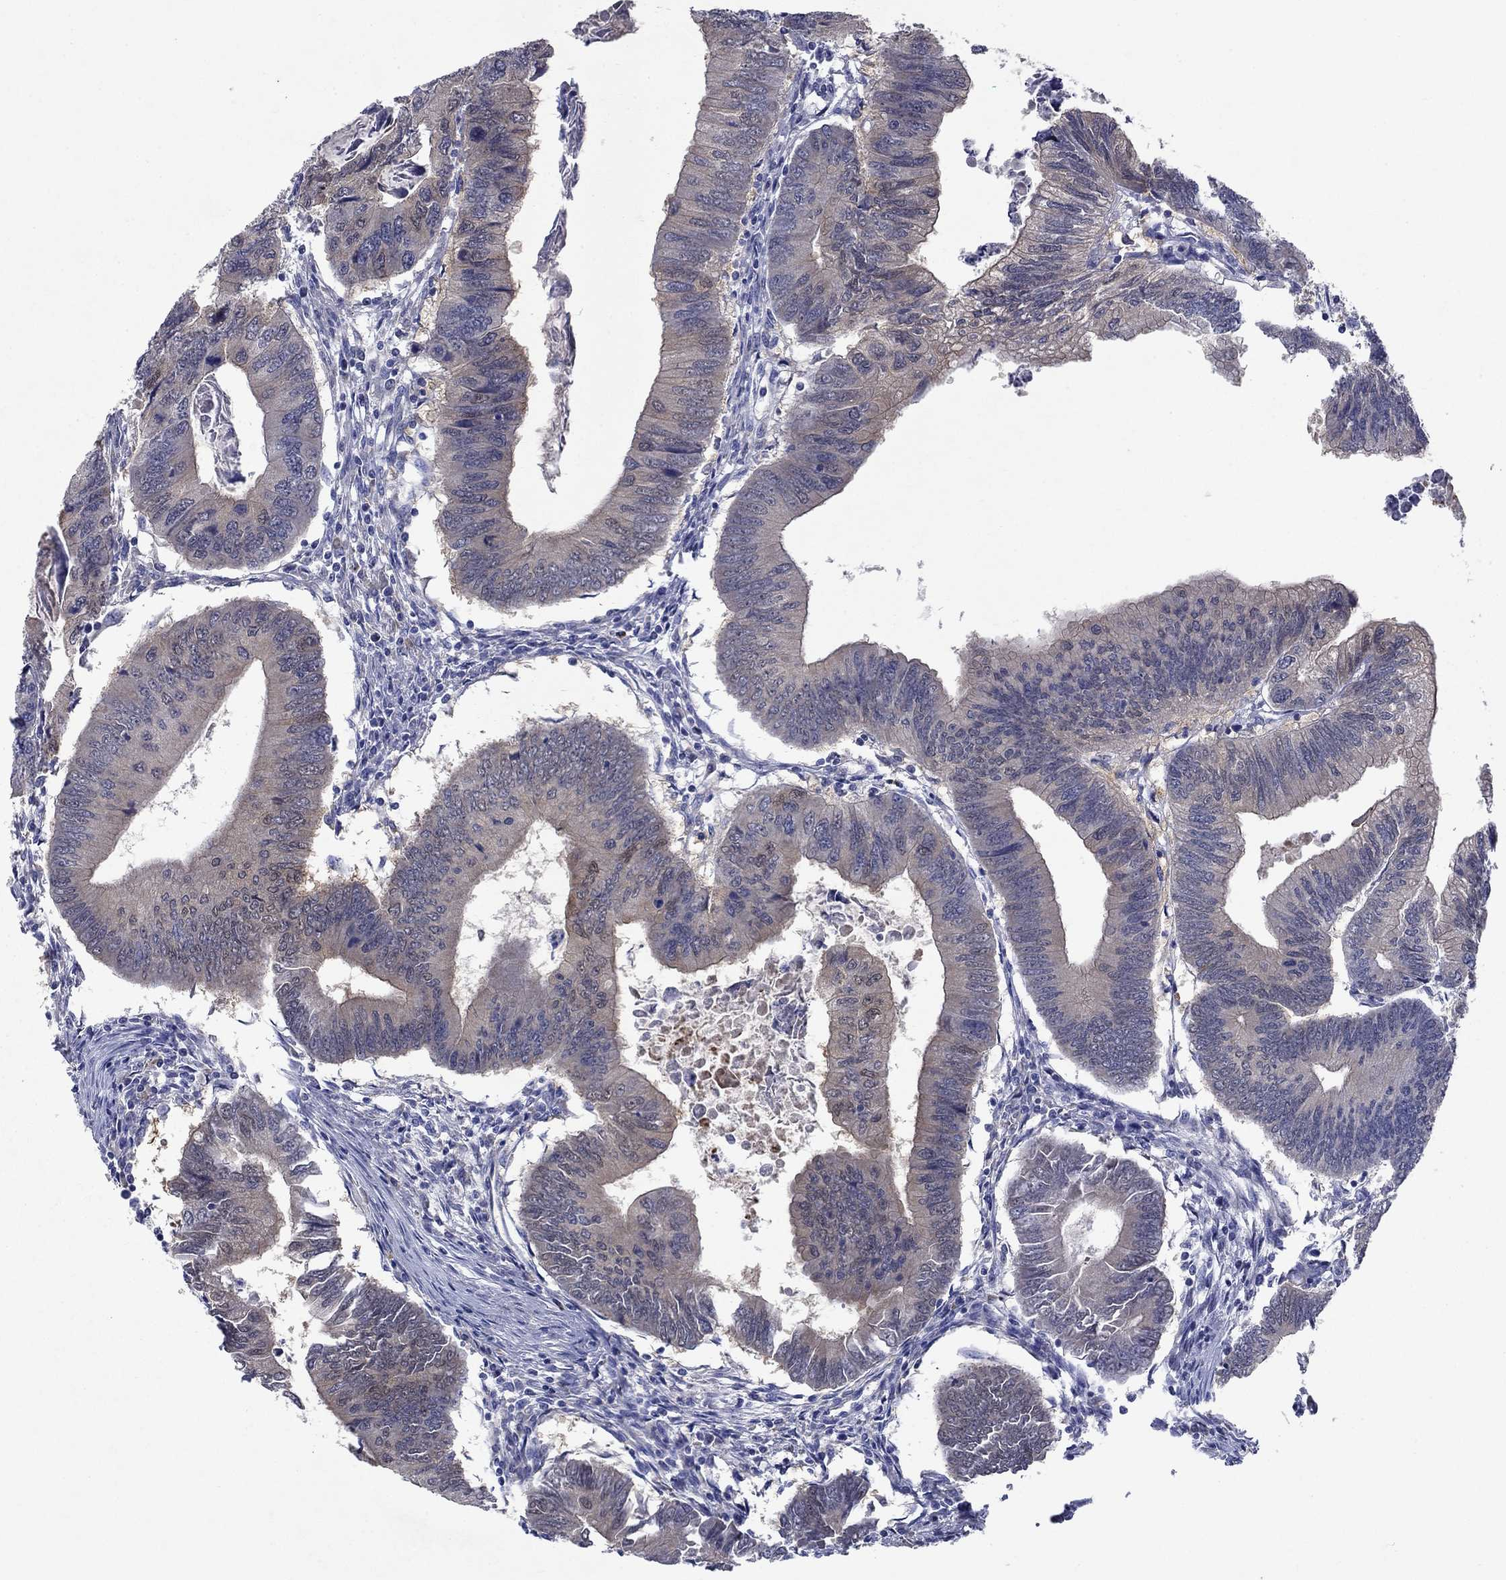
{"staining": {"intensity": "negative", "quantity": "none", "location": "none"}, "tissue": "colorectal cancer", "cell_type": "Tumor cells", "image_type": "cancer", "snomed": [{"axis": "morphology", "description": "Adenocarcinoma, NOS"}, {"axis": "topography", "description": "Colon"}], "caption": "Tumor cells are negative for brown protein staining in colorectal cancer (adenocarcinoma).", "gene": "SULT2B1", "patient": {"sex": "male", "age": 53}}